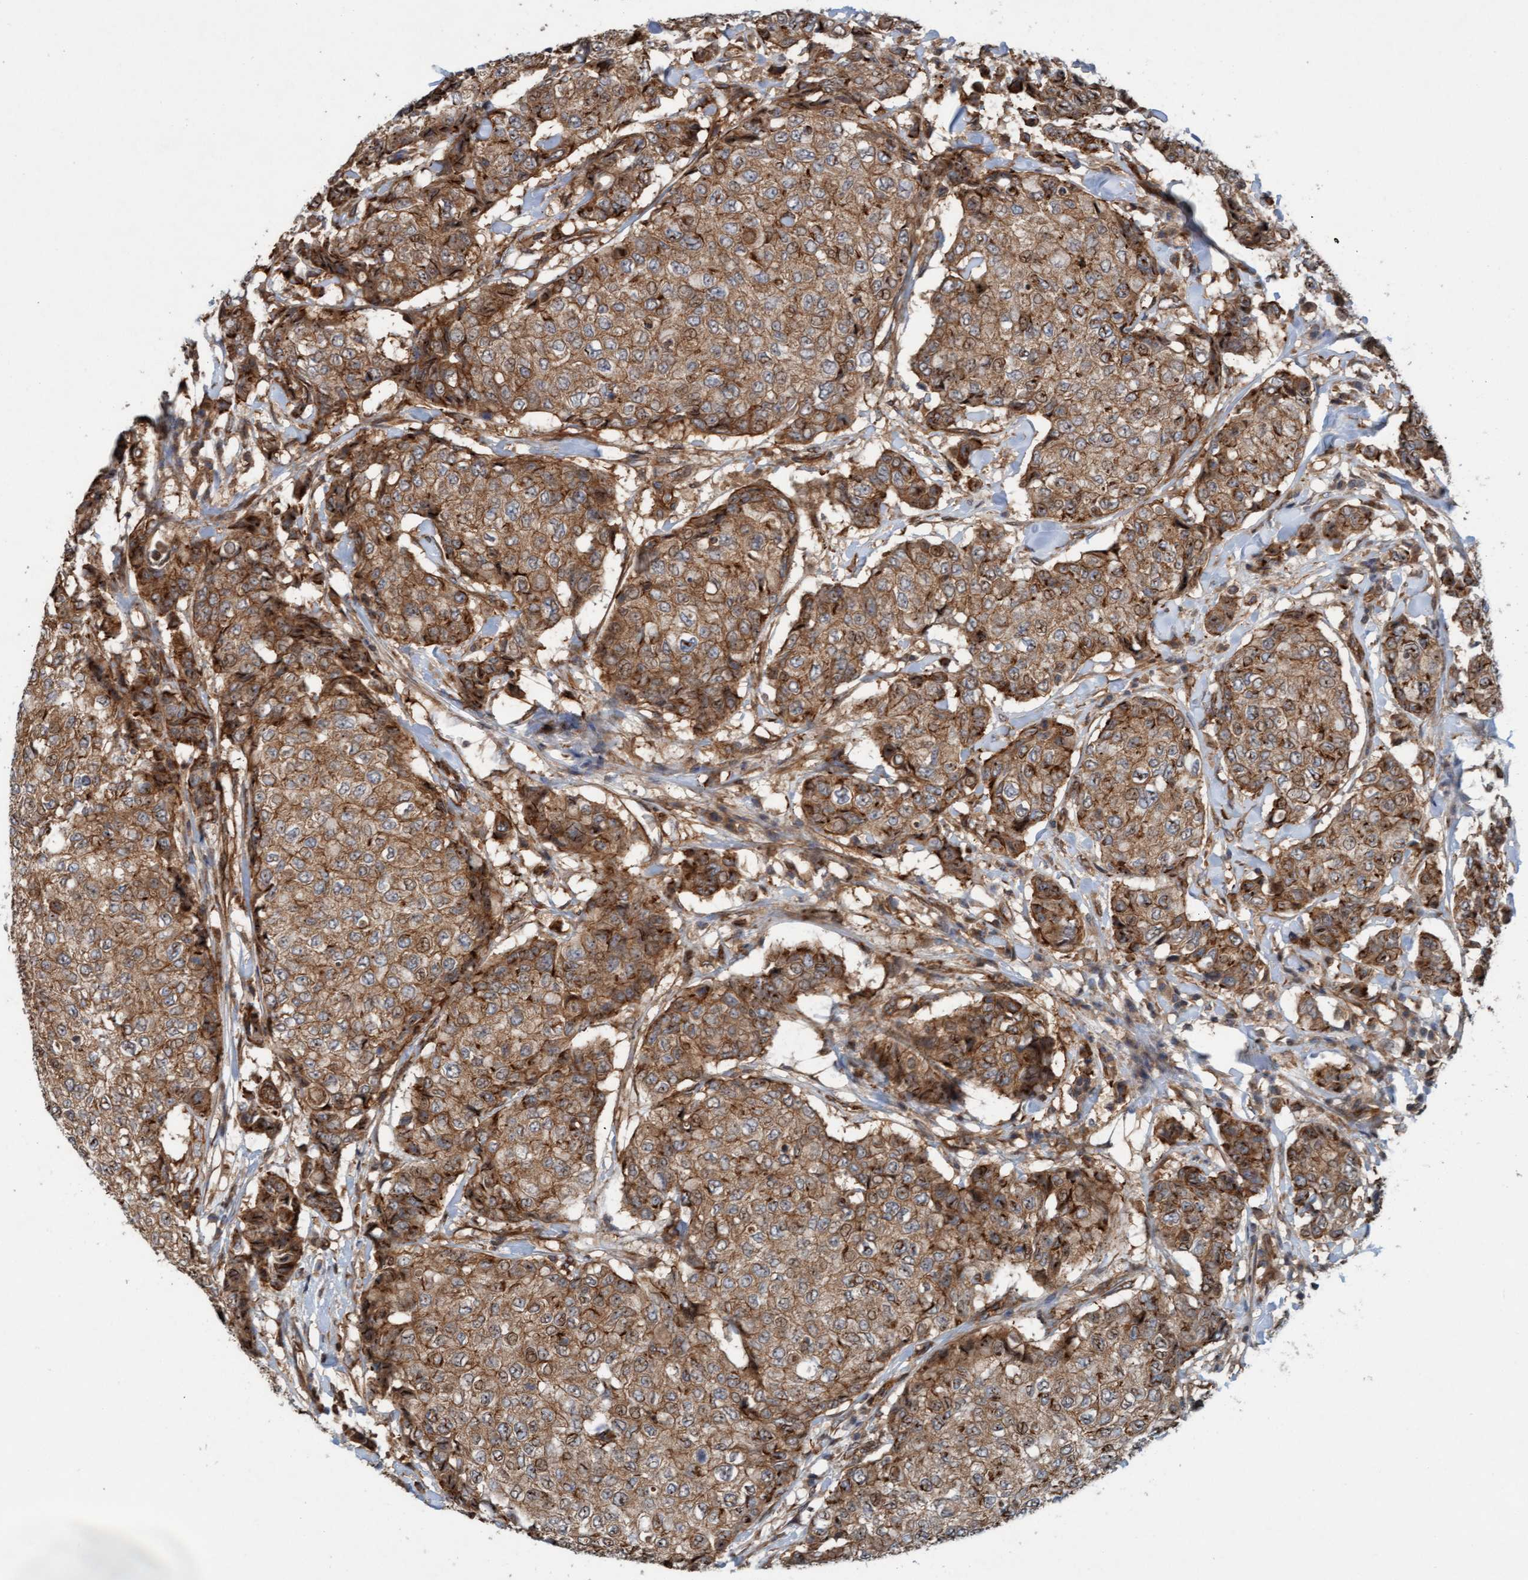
{"staining": {"intensity": "moderate", "quantity": ">75%", "location": "cytoplasmic/membranous"}, "tissue": "breast cancer", "cell_type": "Tumor cells", "image_type": "cancer", "snomed": [{"axis": "morphology", "description": "Duct carcinoma"}, {"axis": "topography", "description": "Breast"}], "caption": "Immunohistochemical staining of breast cancer demonstrates moderate cytoplasmic/membranous protein expression in about >75% of tumor cells.", "gene": "ERAL1", "patient": {"sex": "female", "age": 27}}